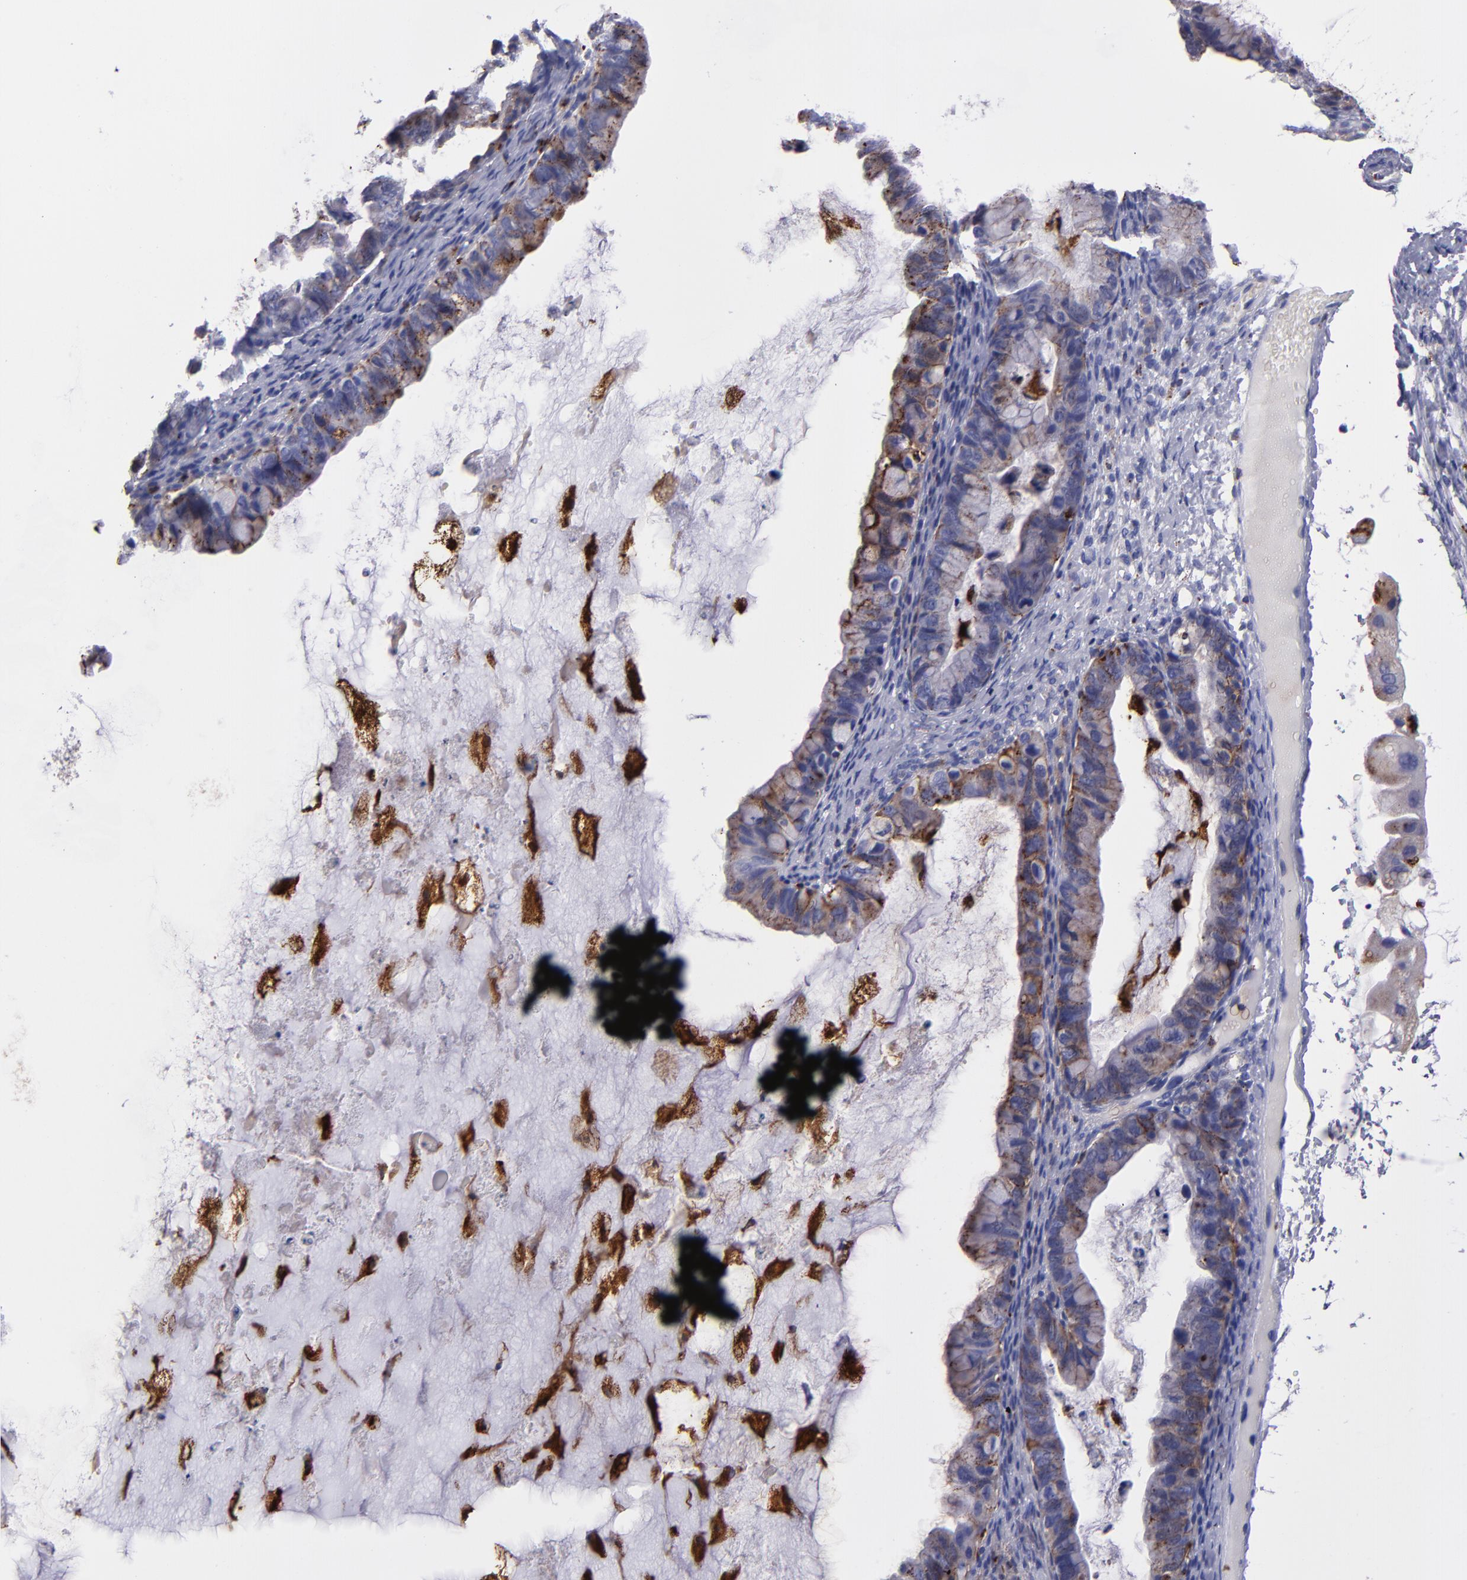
{"staining": {"intensity": "moderate", "quantity": ">75%", "location": "cytoplasmic/membranous"}, "tissue": "ovarian cancer", "cell_type": "Tumor cells", "image_type": "cancer", "snomed": [{"axis": "morphology", "description": "Cystadenocarcinoma, mucinous, NOS"}, {"axis": "topography", "description": "Ovary"}], "caption": "A brown stain shows moderate cytoplasmic/membranous positivity of a protein in ovarian cancer (mucinous cystadenocarcinoma) tumor cells.", "gene": "CTSS", "patient": {"sex": "female", "age": 36}}